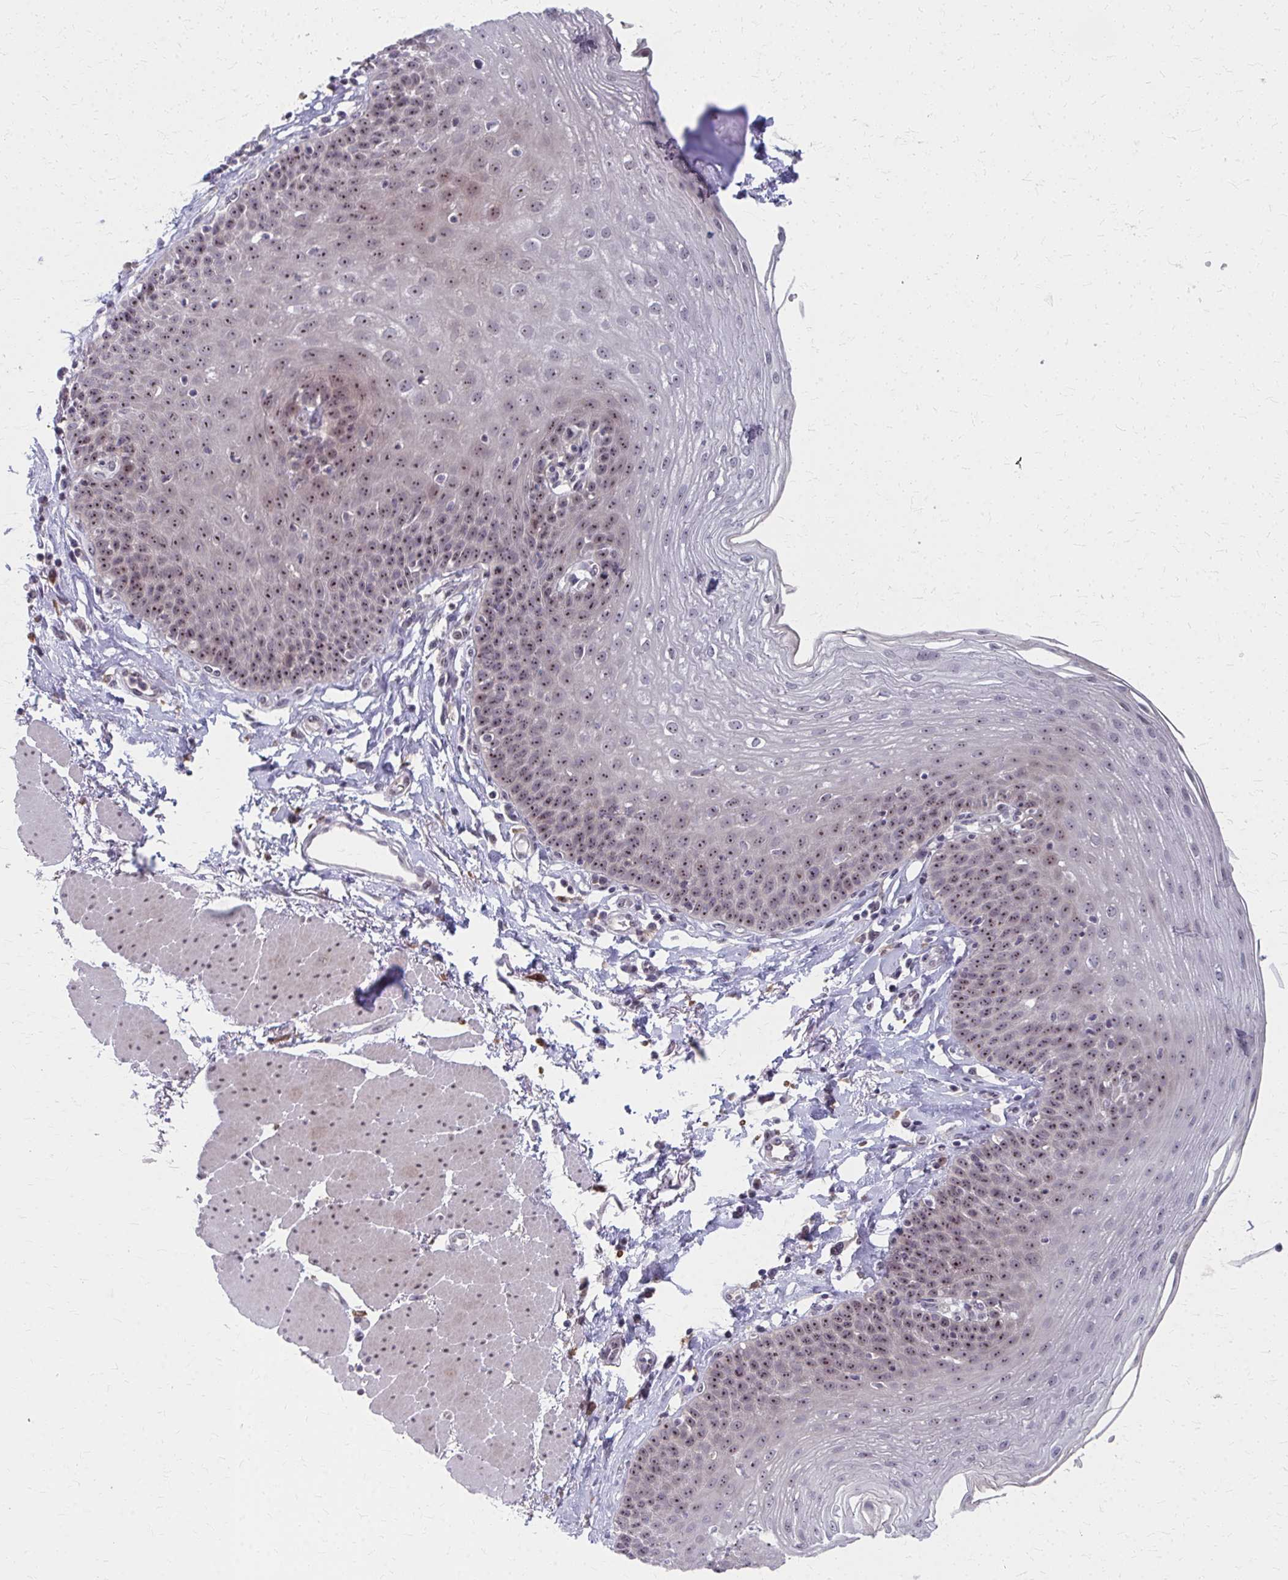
{"staining": {"intensity": "moderate", "quantity": "25%-75%", "location": "nuclear"}, "tissue": "esophagus", "cell_type": "Squamous epithelial cells", "image_type": "normal", "snomed": [{"axis": "morphology", "description": "Normal tissue, NOS"}, {"axis": "topography", "description": "Esophagus"}], "caption": "The image displays staining of benign esophagus, revealing moderate nuclear protein staining (brown color) within squamous epithelial cells. The staining is performed using DAB brown chromogen to label protein expression. The nuclei are counter-stained blue using hematoxylin.", "gene": "NUDT16", "patient": {"sex": "female", "age": 81}}